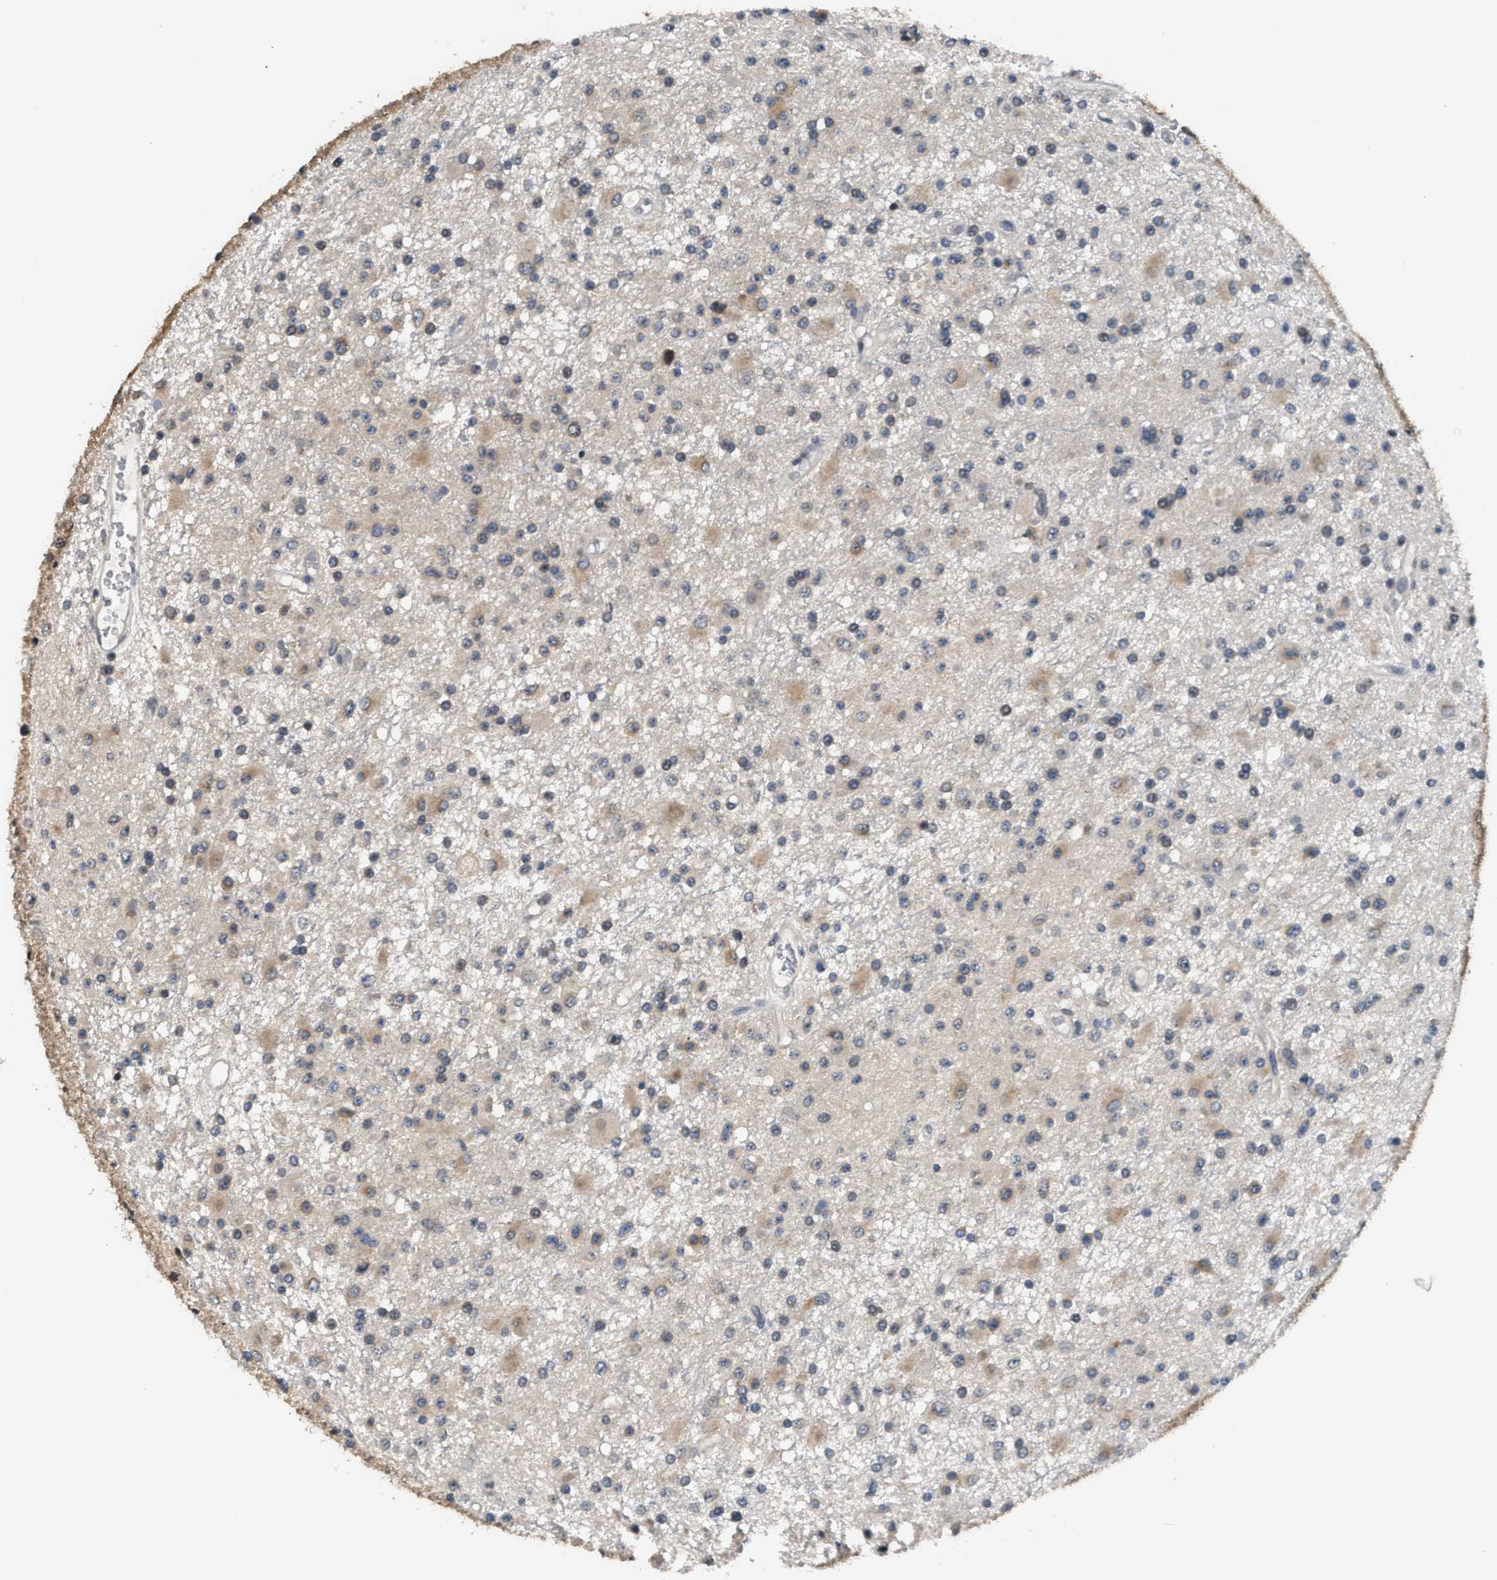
{"staining": {"intensity": "moderate", "quantity": "25%-75%", "location": "cytoplasmic/membranous"}, "tissue": "glioma", "cell_type": "Tumor cells", "image_type": "cancer", "snomed": [{"axis": "morphology", "description": "Glioma, malignant, Low grade"}, {"axis": "topography", "description": "Brain"}], "caption": "Tumor cells show medium levels of moderate cytoplasmic/membranous positivity in about 25%-75% of cells in malignant low-grade glioma. Using DAB (brown) and hematoxylin (blue) stains, captured at high magnification using brightfield microscopy.", "gene": "RAB29", "patient": {"sex": "male", "age": 58}}